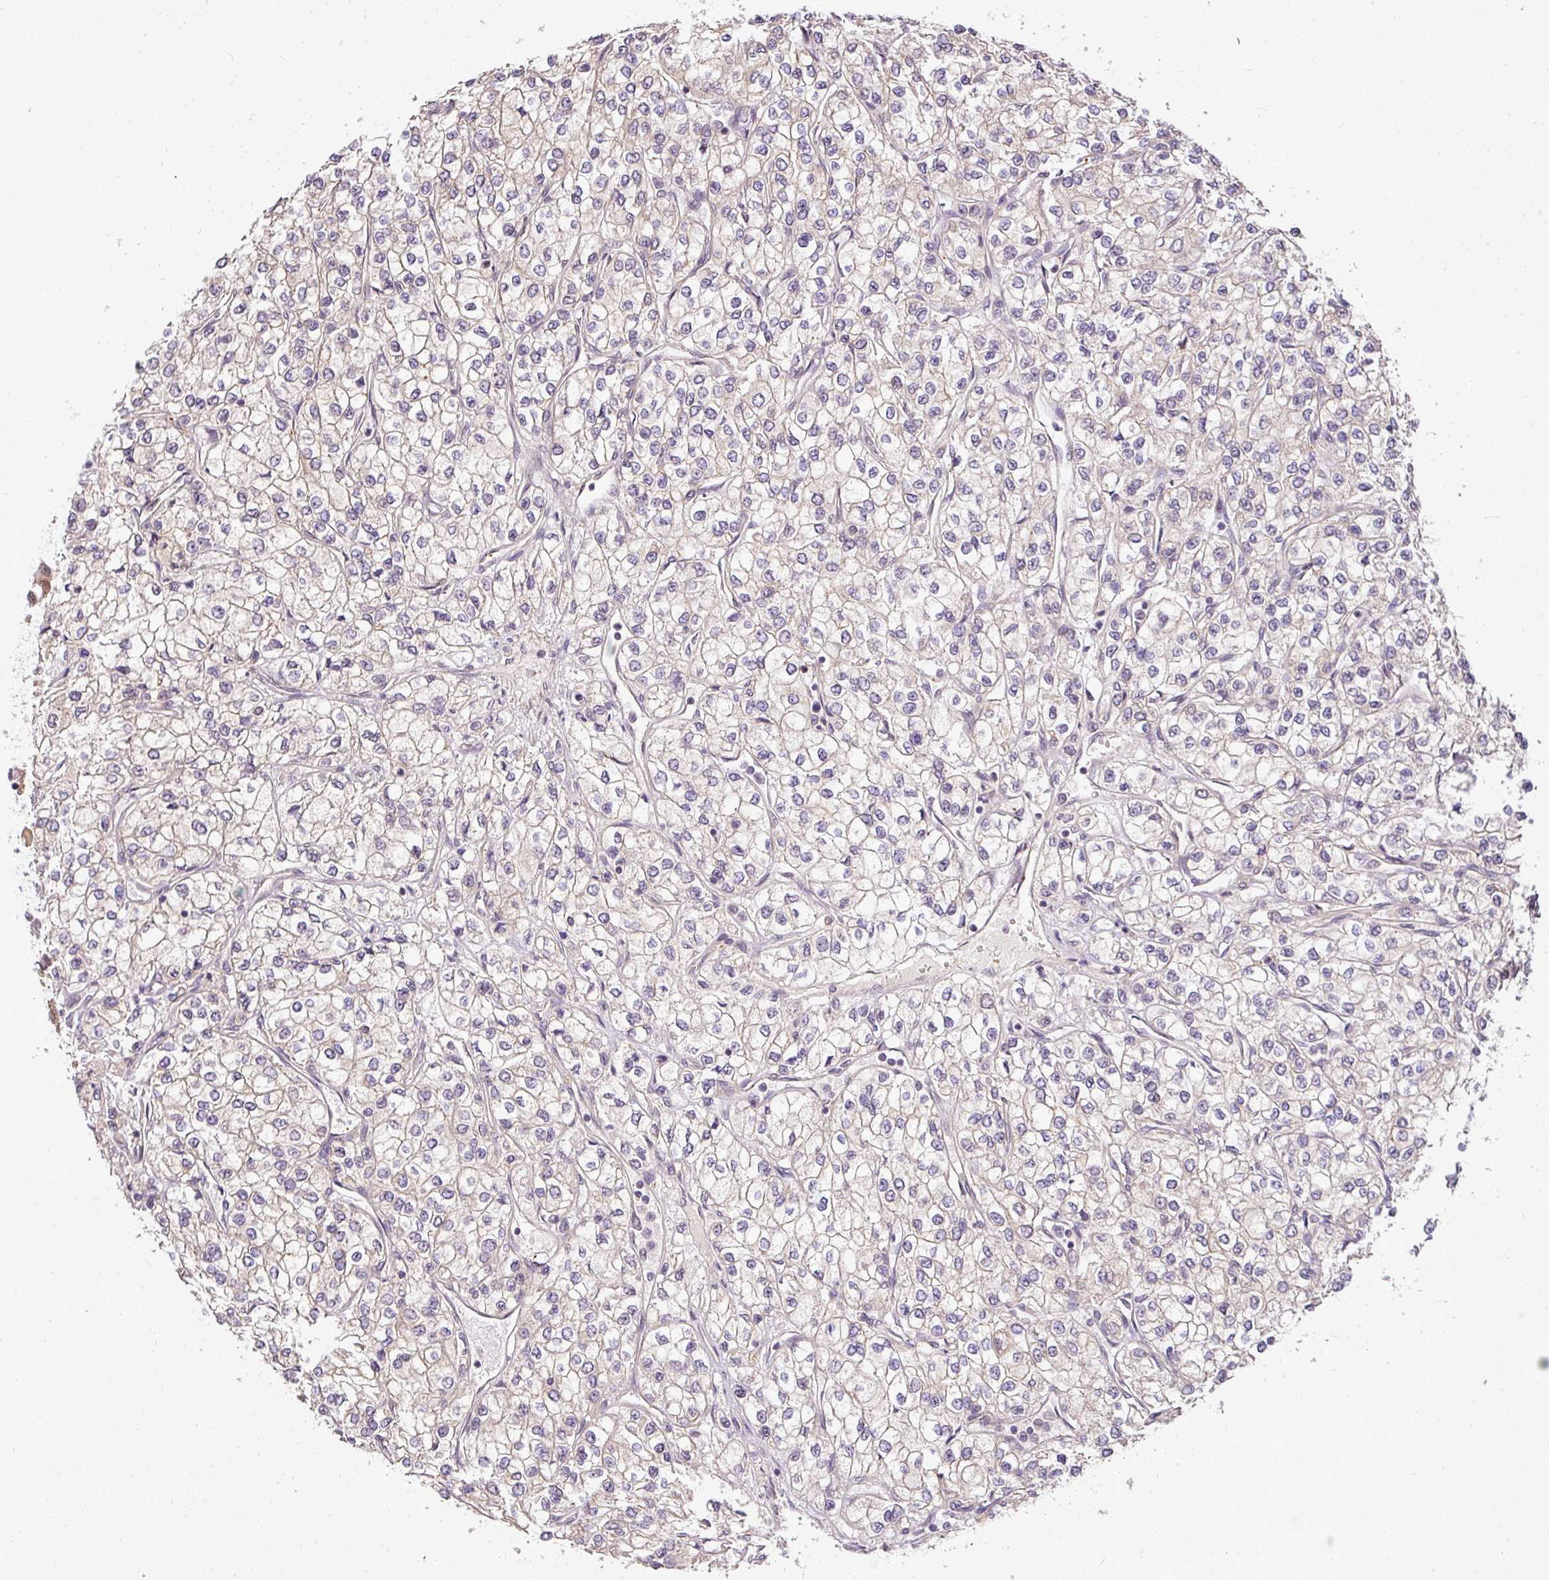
{"staining": {"intensity": "negative", "quantity": "none", "location": "none"}, "tissue": "renal cancer", "cell_type": "Tumor cells", "image_type": "cancer", "snomed": [{"axis": "morphology", "description": "Adenocarcinoma, NOS"}, {"axis": "topography", "description": "Kidney"}], "caption": "Immunohistochemical staining of human adenocarcinoma (renal) exhibits no significant positivity in tumor cells.", "gene": "C1orf226", "patient": {"sex": "male", "age": 80}}